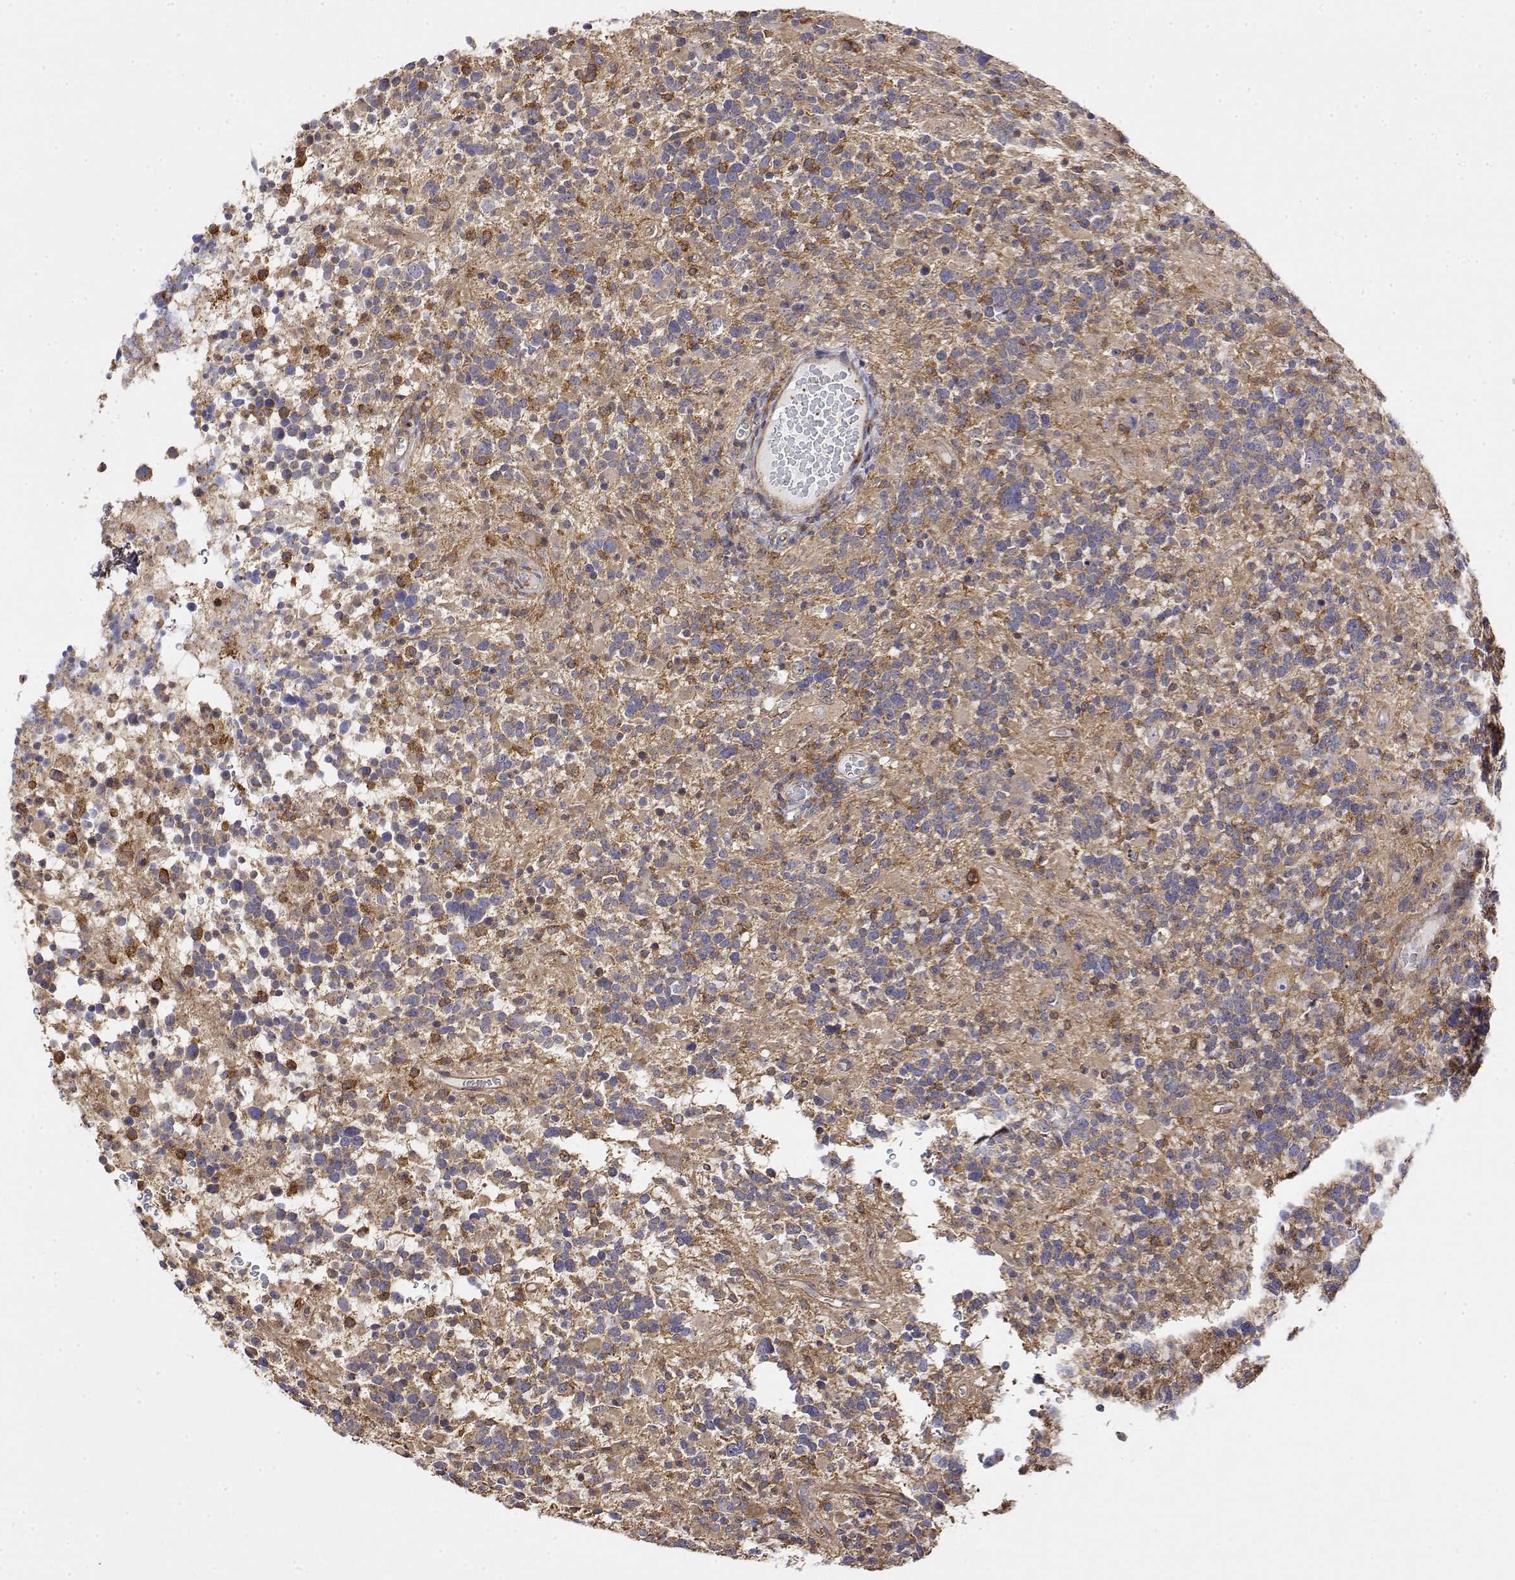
{"staining": {"intensity": "weak", "quantity": "<25%", "location": "cytoplasmic/membranous"}, "tissue": "glioma", "cell_type": "Tumor cells", "image_type": "cancer", "snomed": [{"axis": "morphology", "description": "Glioma, malignant, High grade"}, {"axis": "topography", "description": "Brain"}], "caption": "DAB immunohistochemical staining of human glioma exhibits no significant positivity in tumor cells.", "gene": "PACSIN2", "patient": {"sex": "female", "age": 40}}